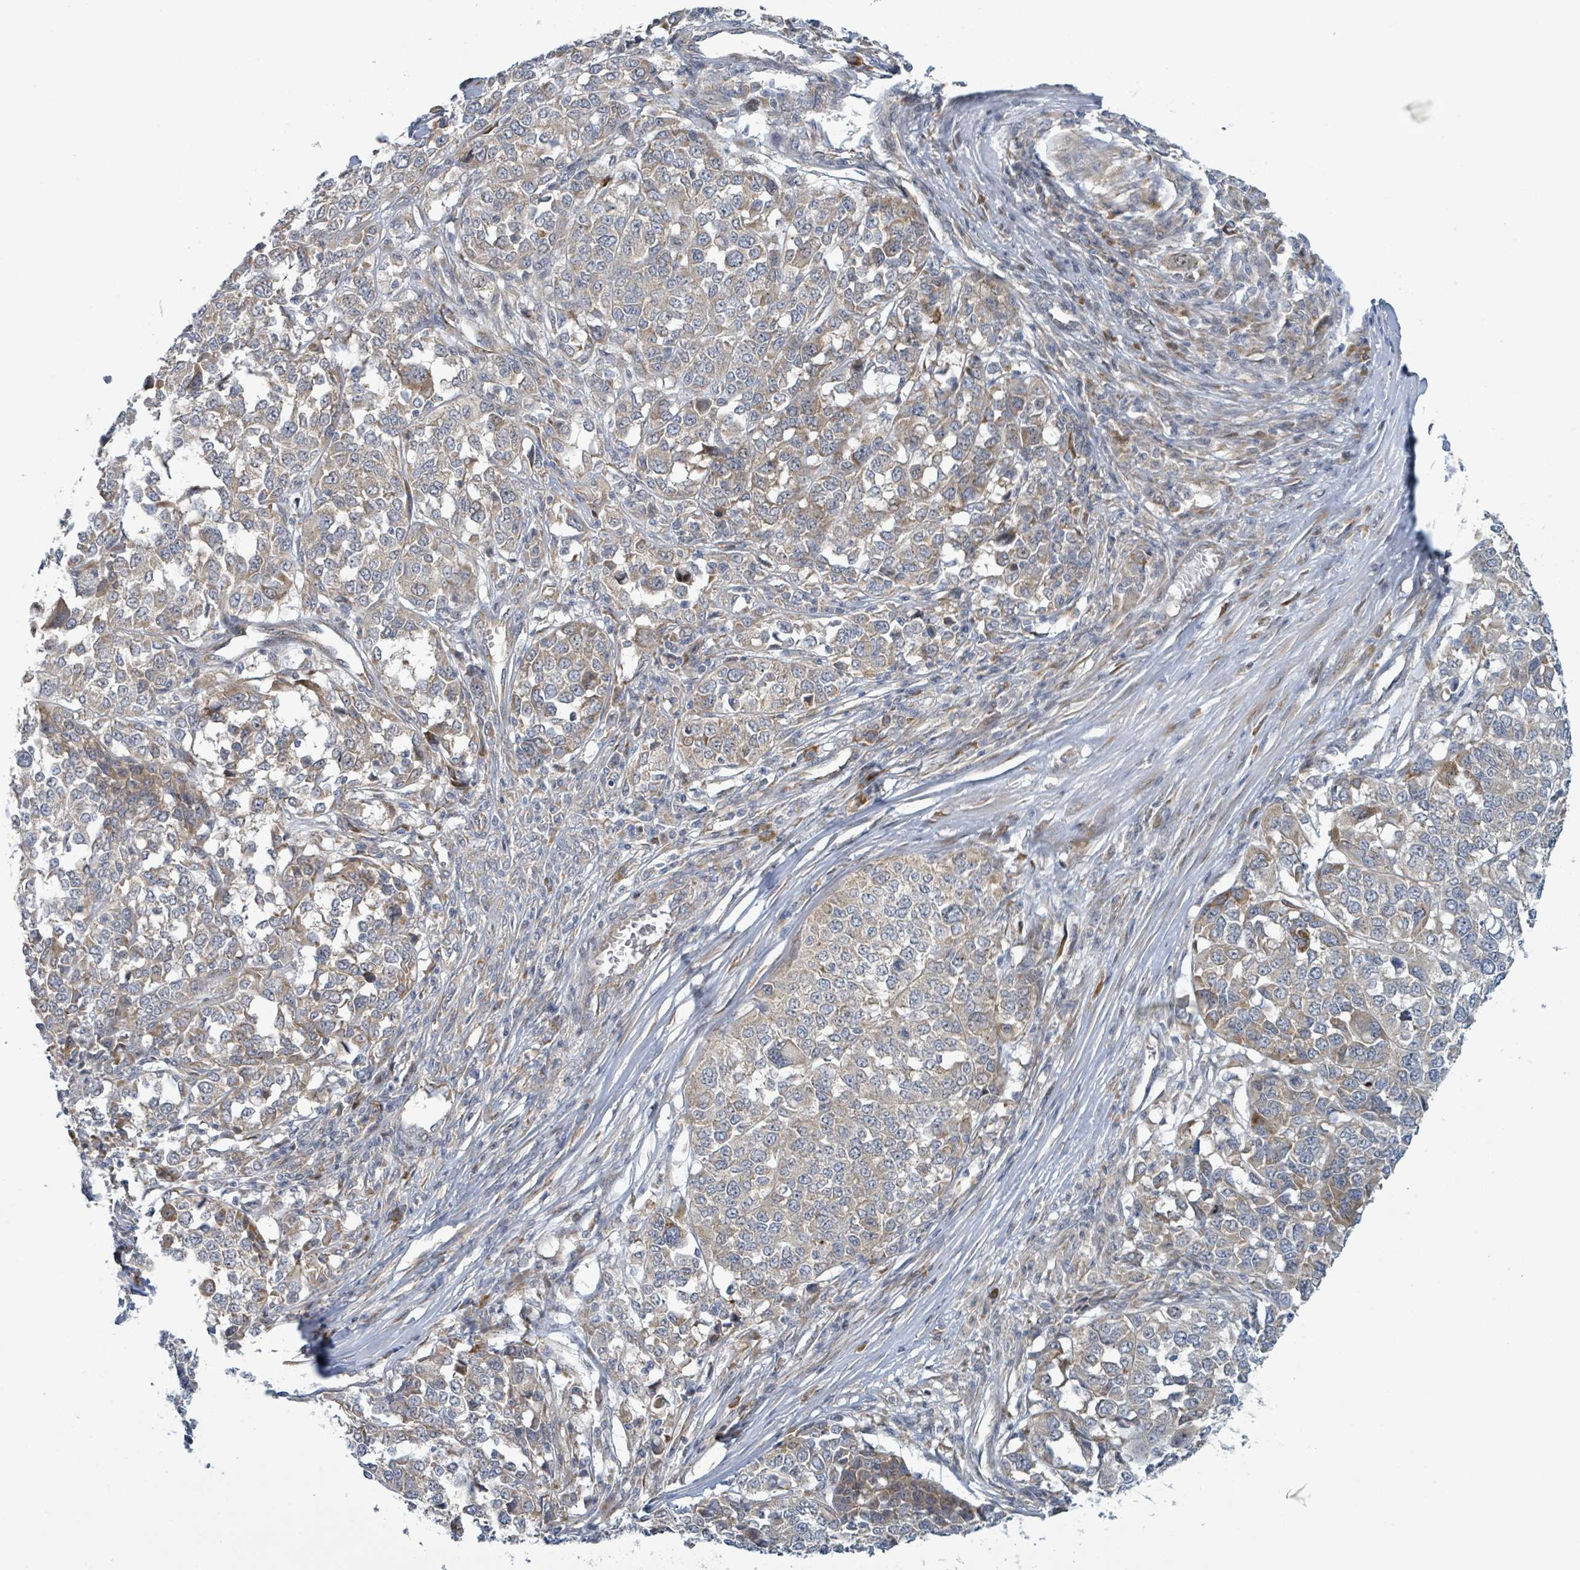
{"staining": {"intensity": "moderate", "quantity": "25%-75%", "location": "cytoplasmic/membranous"}, "tissue": "melanoma", "cell_type": "Tumor cells", "image_type": "cancer", "snomed": [{"axis": "morphology", "description": "Malignant melanoma, Metastatic site"}, {"axis": "topography", "description": "Lymph node"}], "caption": "Protein expression analysis of human melanoma reveals moderate cytoplasmic/membranous expression in approximately 25%-75% of tumor cells. (DAB (3,3'-diaminobenzidine) IHC, brown staining for protein, blue staining for nuclei).", "gene": "RPL32", "patient": {"sex": "male", "age": 44}}